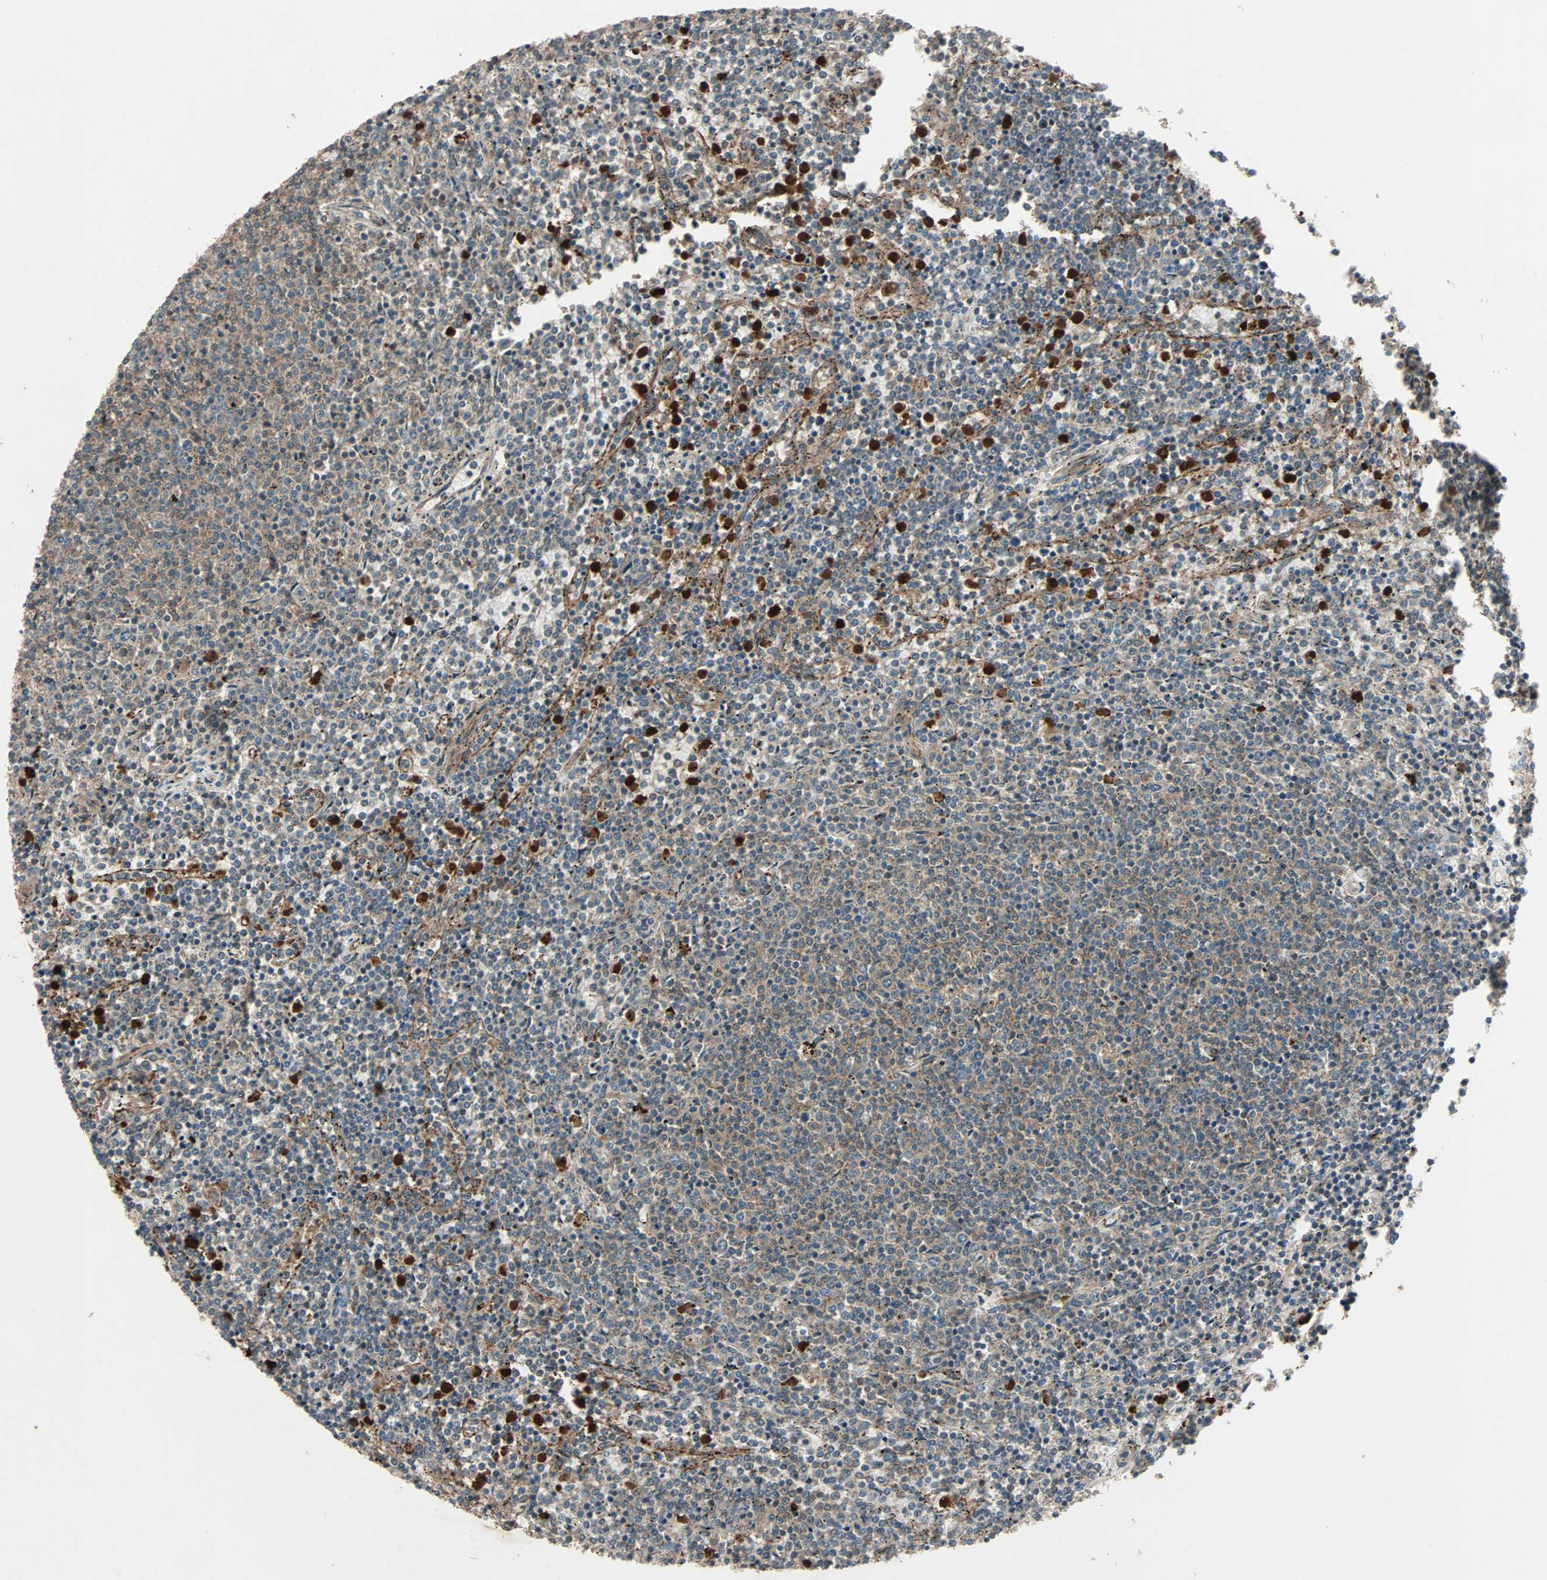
{"staining": {"intensity": "weak", "quantity": "25%-75%", "location": "cytoplasmic/membranous"}, "tissue": "lymphoma", "cell_type": "Tumor cells", "image_type": "cancer", "snomed": [{"axis": "morphology", "description": "Malignant lymphoma, non-Hodgkin's type, Low grade"}, {"axis": "topography", "description": "Spleen"}], "caption": "Lymphoma stained with a protein marker reveals weak staining in tumor cells.", "gene": "GCK", "patient": {"sex": "female", "age": 50}}